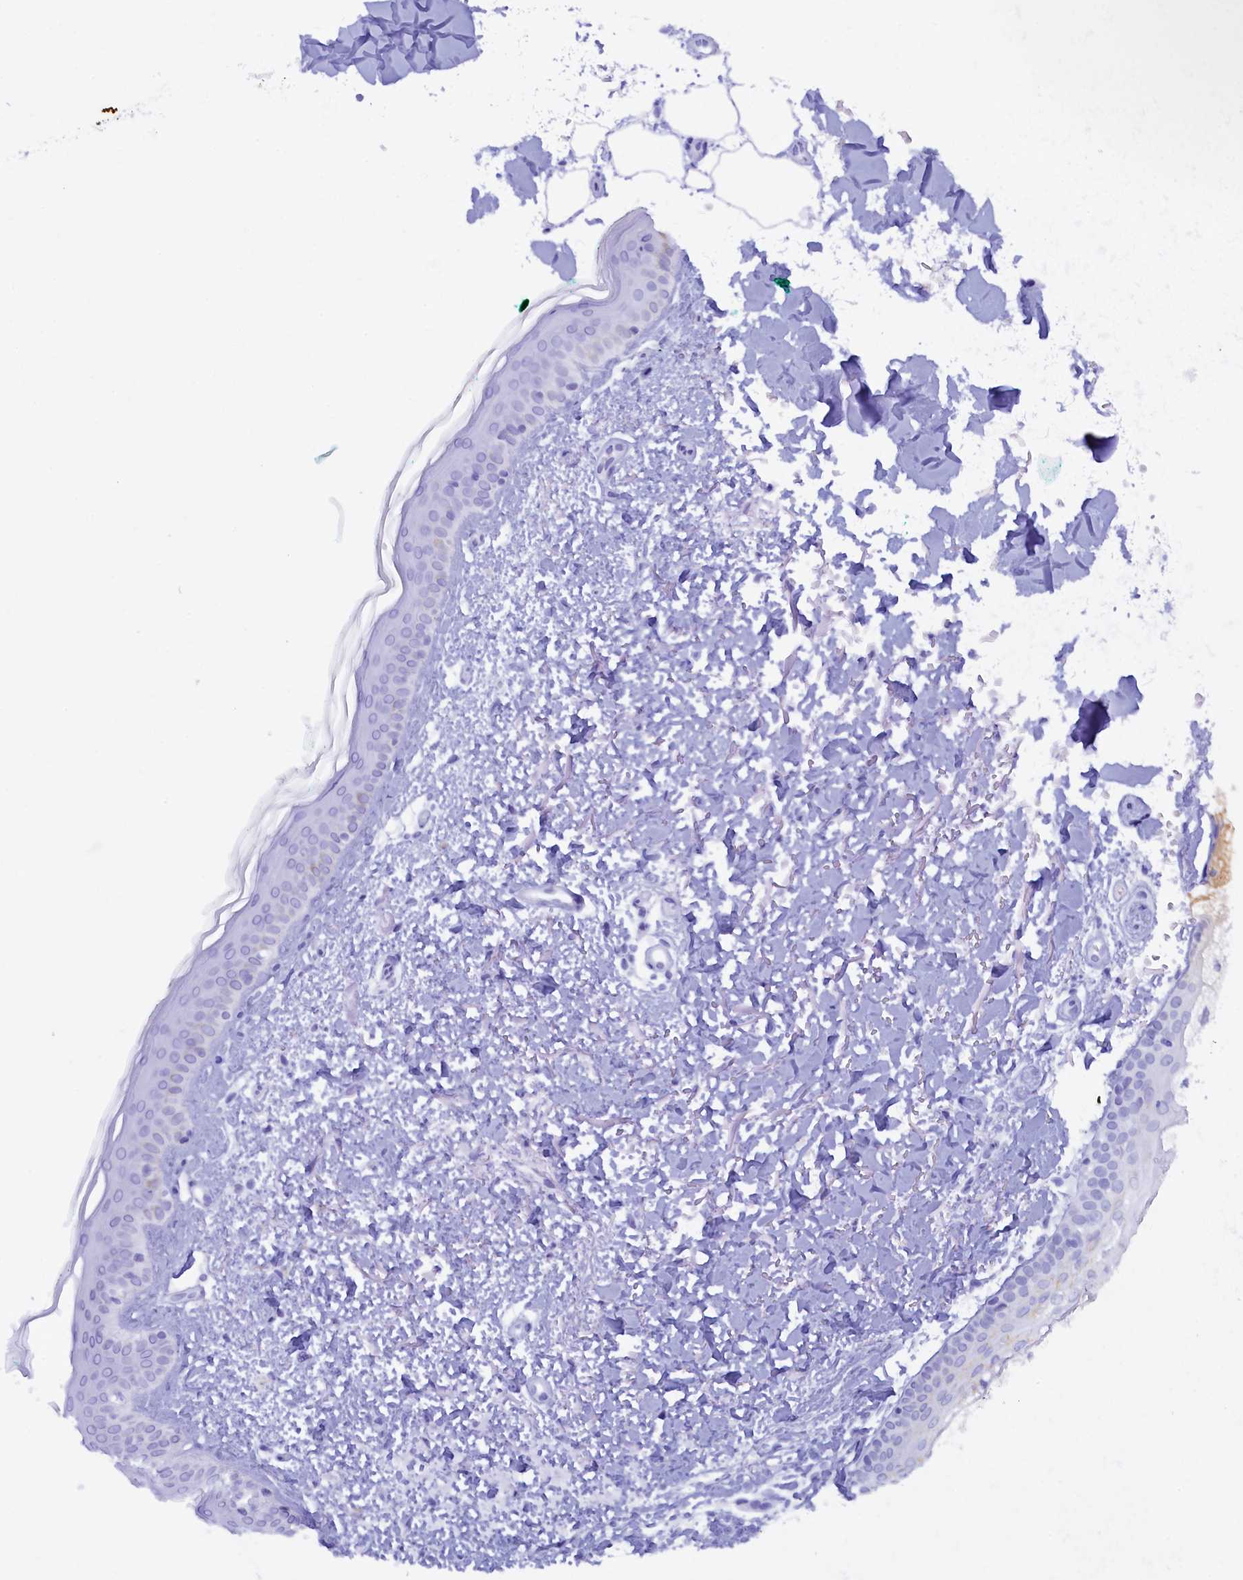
{"staining": {"intensity": "negative", "quantity": "none", "location": "none"}, "tissue": "skin", "cell_type": "Fibroblasts", "image_type": "normal", "snomed": [{"axis": "morphology", "description": "Normal tissue, NOS"}, {"axis": "topography", "description": "Skin"}], "caption": "Photomicrograph shows no significant protein staining in fibroblasts of normal skin. (DAB (3,3'-diaminobenzidine) immunohistochemistry (IHC) with hematoxylin counter stain).", "gene": "ZSWIM4", "patient": {"sex": "male", "age": 66}}